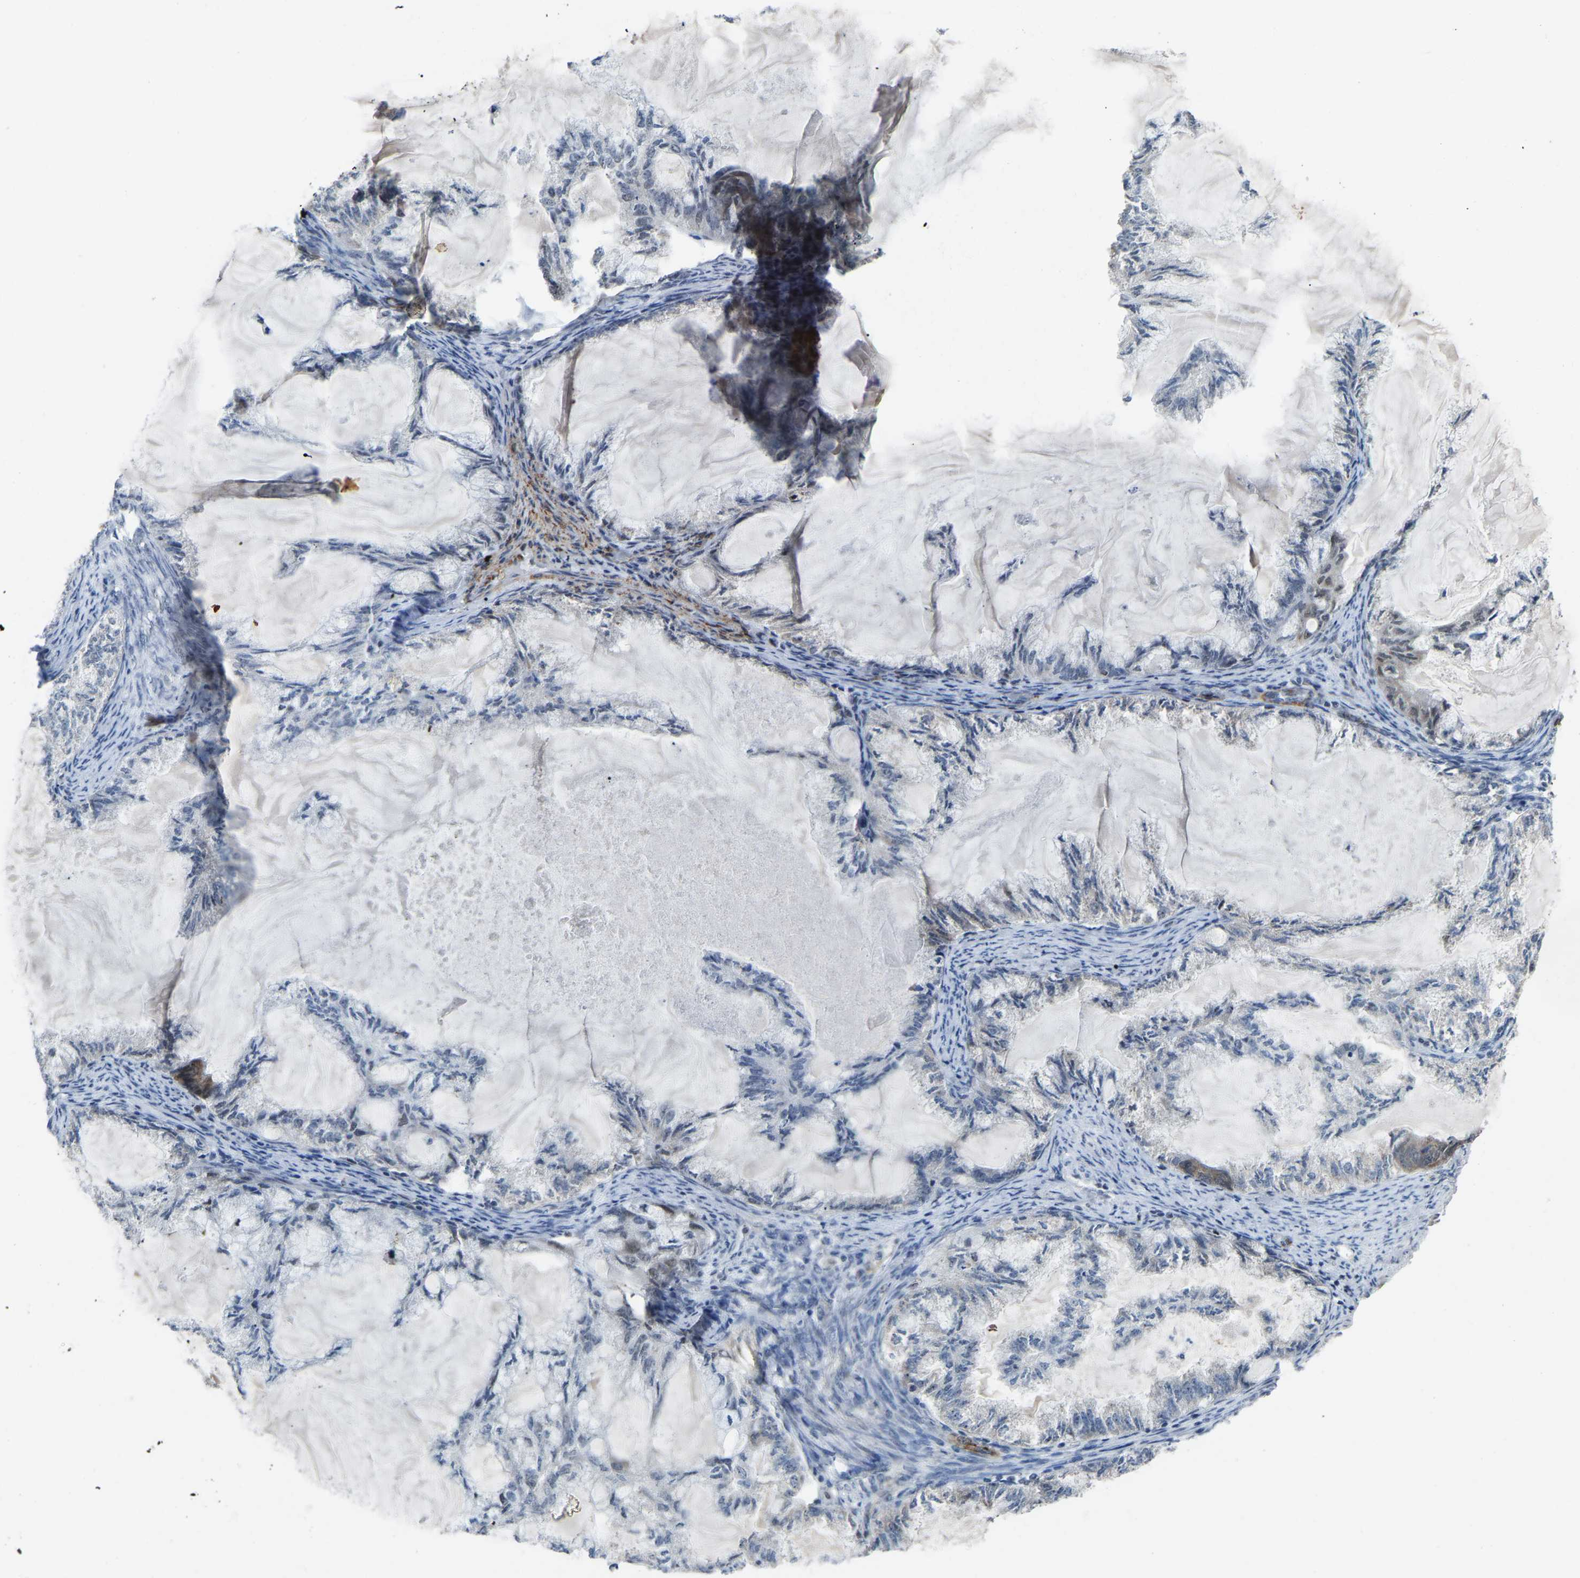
{"staining": {"intensity": "negative", "quantity": "none", "location": "none"}, "tissue": "endometrial cancer", "cell_type": "Tumor cells", "image_type": "cancer", "snomed": [{"axis": "morphology", "description": "Adenocarcinoma, NOS"}, {"axis": "topography", "description": "Endometrium"}], "caption": "Adenocarcinoma (endometrial) was stained to show a protein in brown. There is no significant staining in tumor cells. (Stains: DAB immunohistochemistry with hematoxylin counter stain, Microscopy: brightfield microscopy at high magnification).", "gene": "DDX5", "patient": {"sex": "female", "age": 86}}